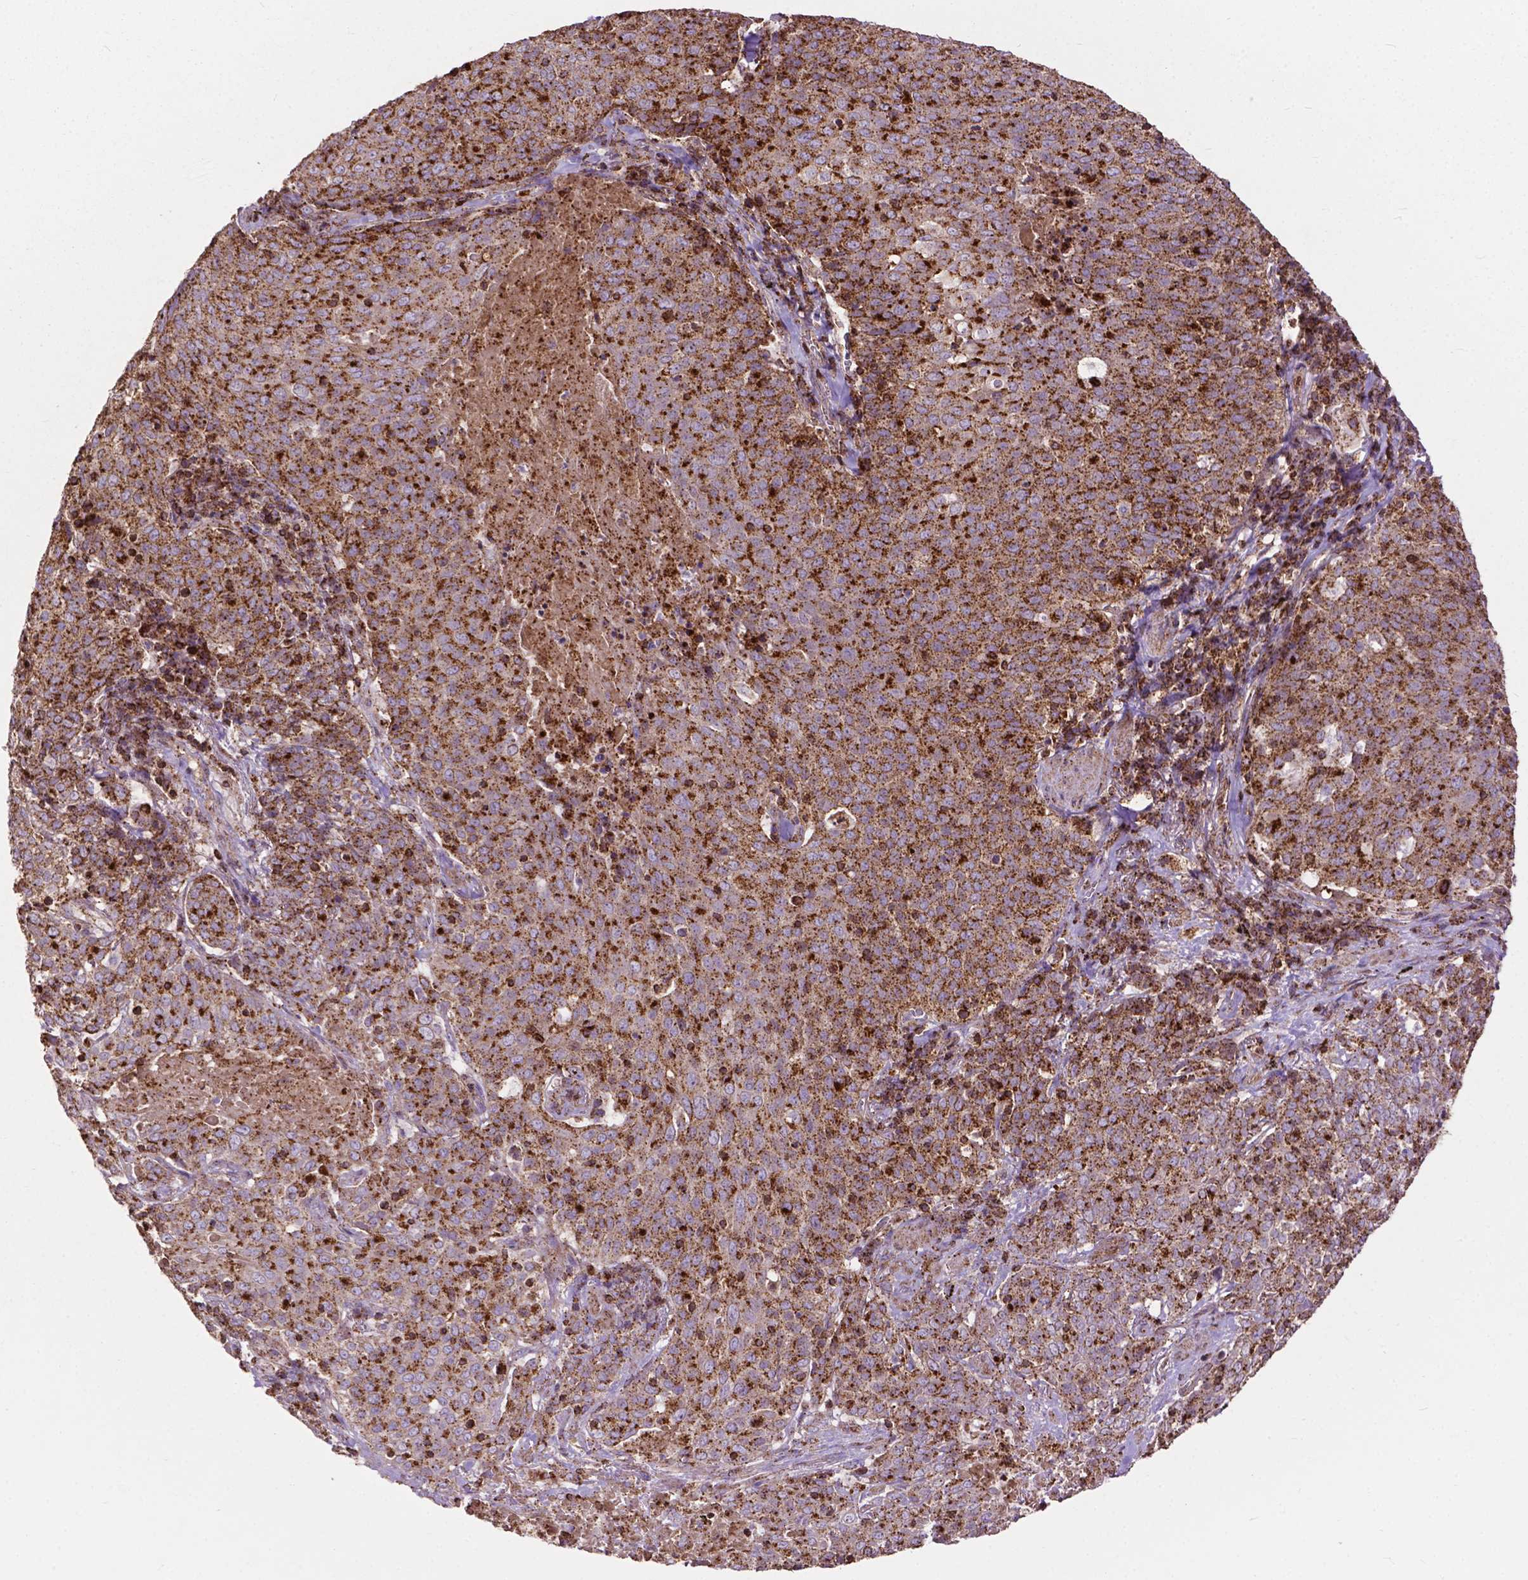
{"staining": {"intensity": "strong", "quantity": ">75%", "location": "cytoplasmic/membranous"}, "tissue": "lung cancer", "cell_type": "Tumor cells", "image_type": "cancer", "snomed": [{"axis": "morphology", "description": "Squamous cell carcinoma, NOS"}, {"axis": "topography", "description": "Lung"}], "caption": "Protein staining by immunohistochemistry exhibits strong cytoplasmic/membranous staining in about >75% of tumor cells in lung cancer.", "gene": "CHMP4A", "patient": {"sex": "male", "age": 82}}